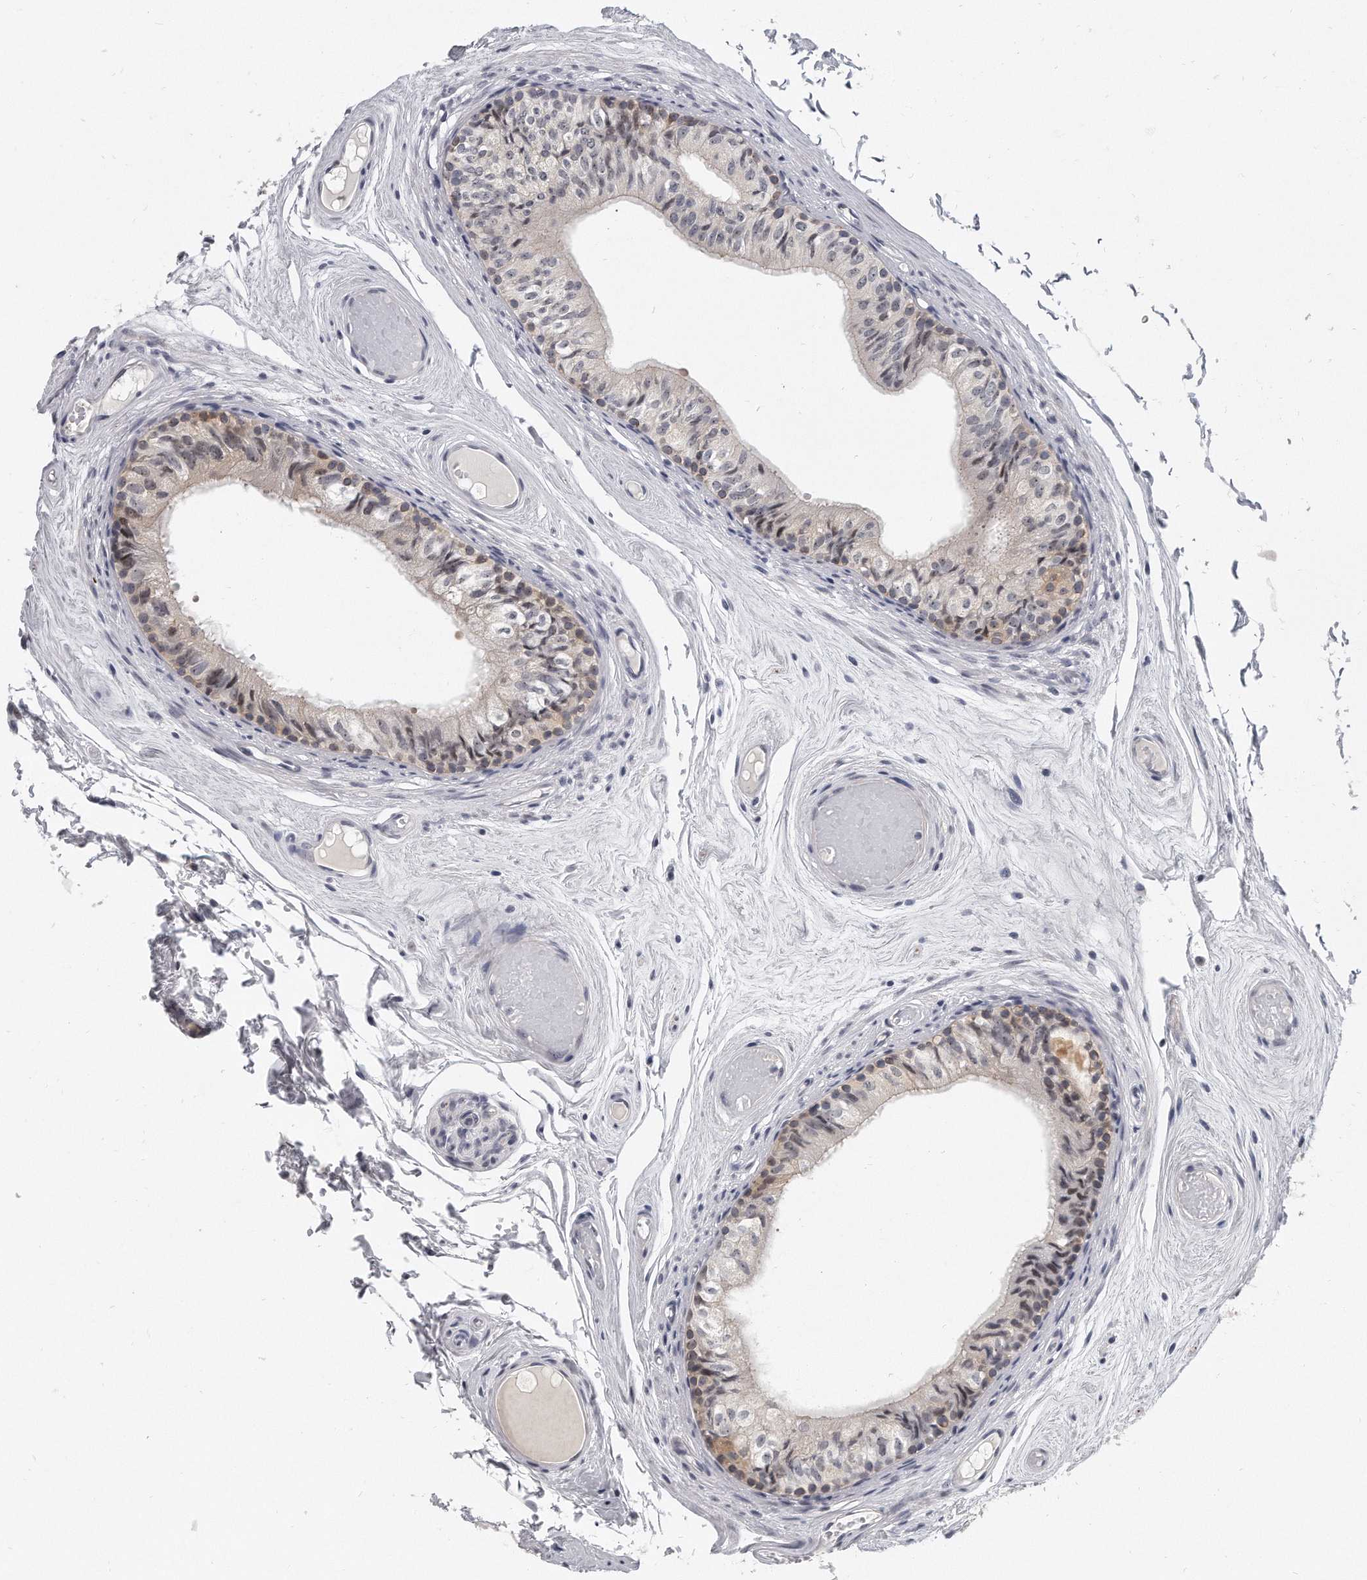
{"staining": {"intensity": "weak", "quantity": "25%-75%", "location": "nuclear"}, "tissue": "epididymis", "cell_type": "Glandular cells", "image_type": "normal", "snomed": [{"axis": "morphology", "description": "Normal tissue, NOS"}, {"axis": "topography", "description": "Epididymis"}], "caption": "Immunohistochemistry (IHC) of normal epididymis exhibits low levels of weak nuclear expression in approximately 25%-75% of glandular cells.", "gene": "TFCP2L1", "patient": {"sex": "male", "age": 79}}